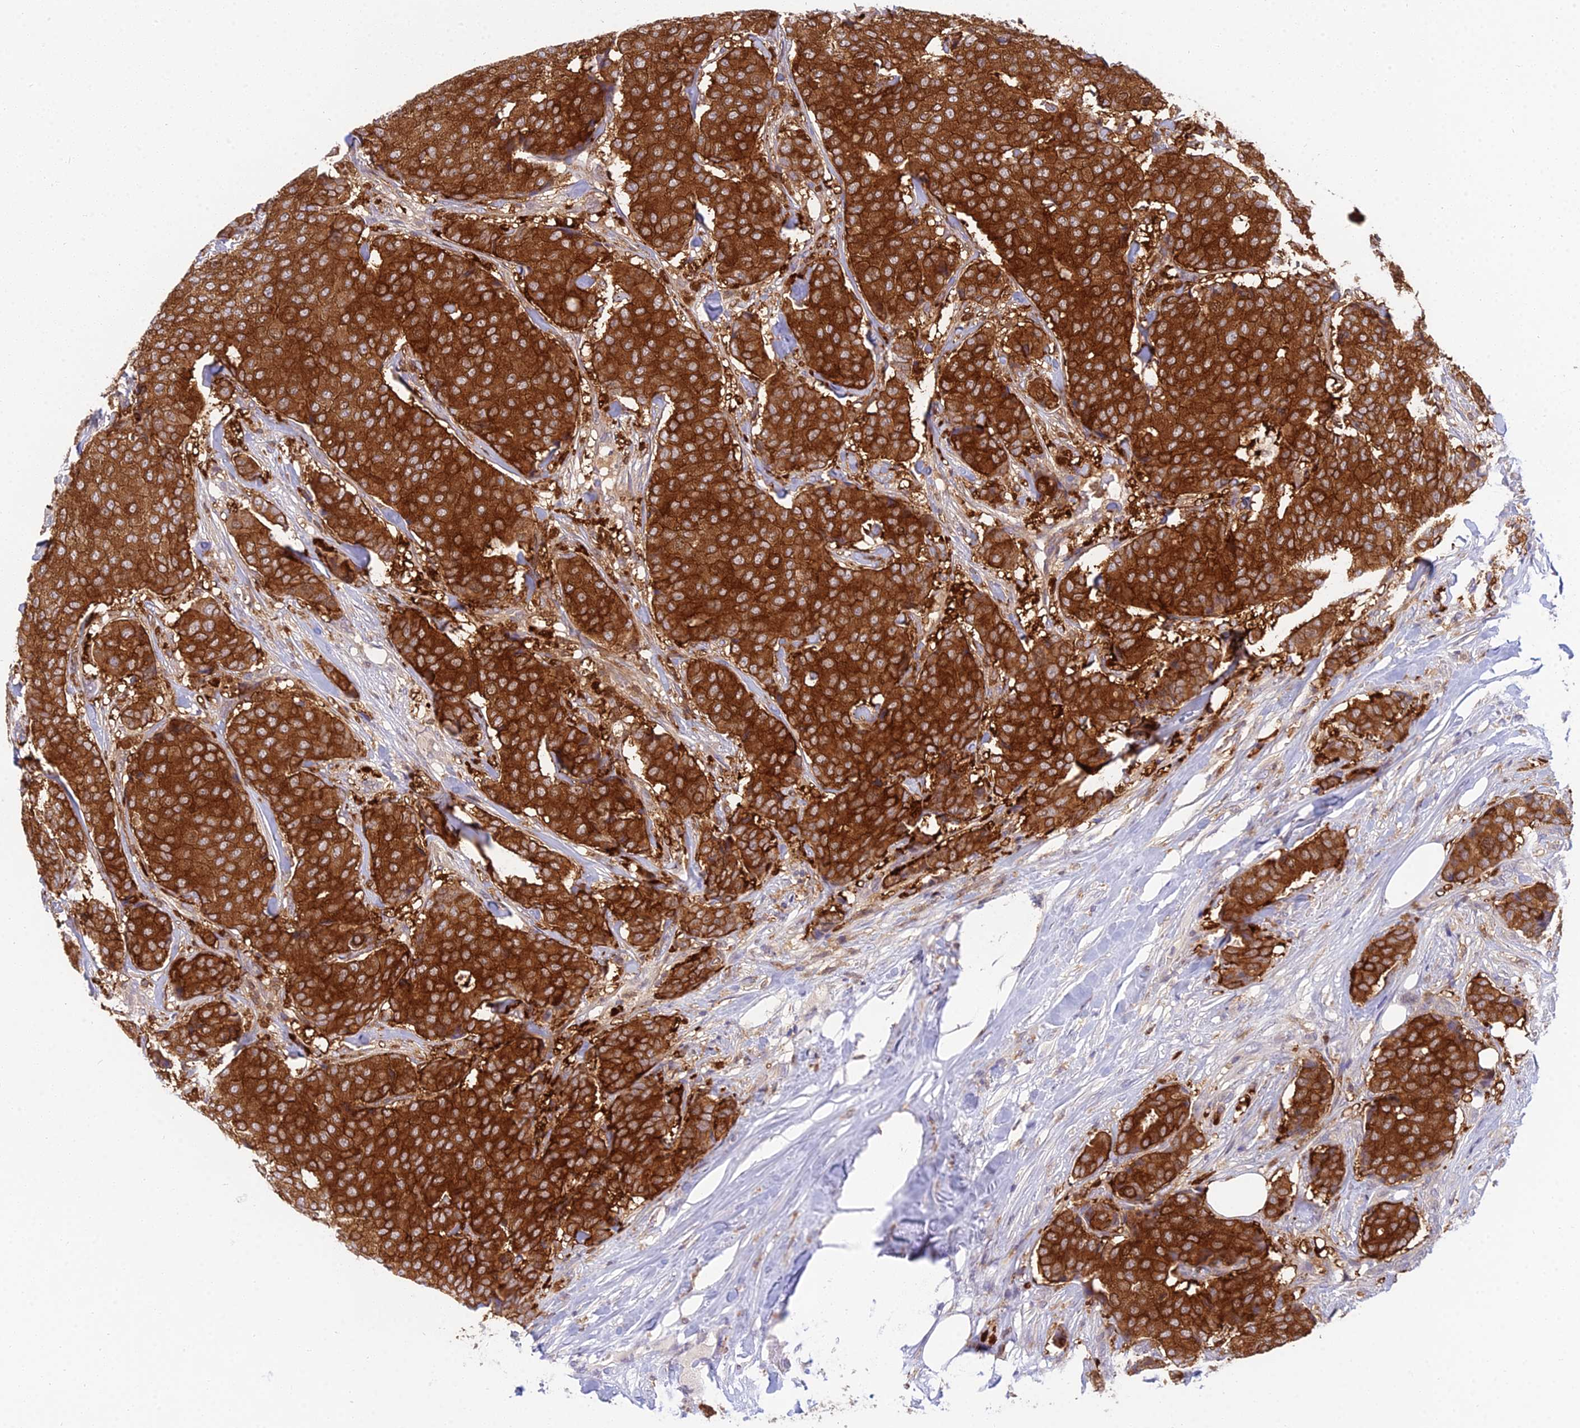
{"staining": {"intensity": "strong", "quantity": ">75%", "location": "cytoplasmic/membranous"}, "tissue": "breast cancer", "cell_type": "Tumor cells", "image_type": "cancer", "snomed": [{"axis": "morphology", "description": "Duct carcinoma"}, {"axis": "topography", "description": "Breast"}], "caption": "Immunohistochemical staining of human breast cancer reveals strong cytoplasmic/membranous protein staining in approximately >75% of tumor cells.", "gene": "UBE2G1", "patient": {"sex": "female", "age": 75}}